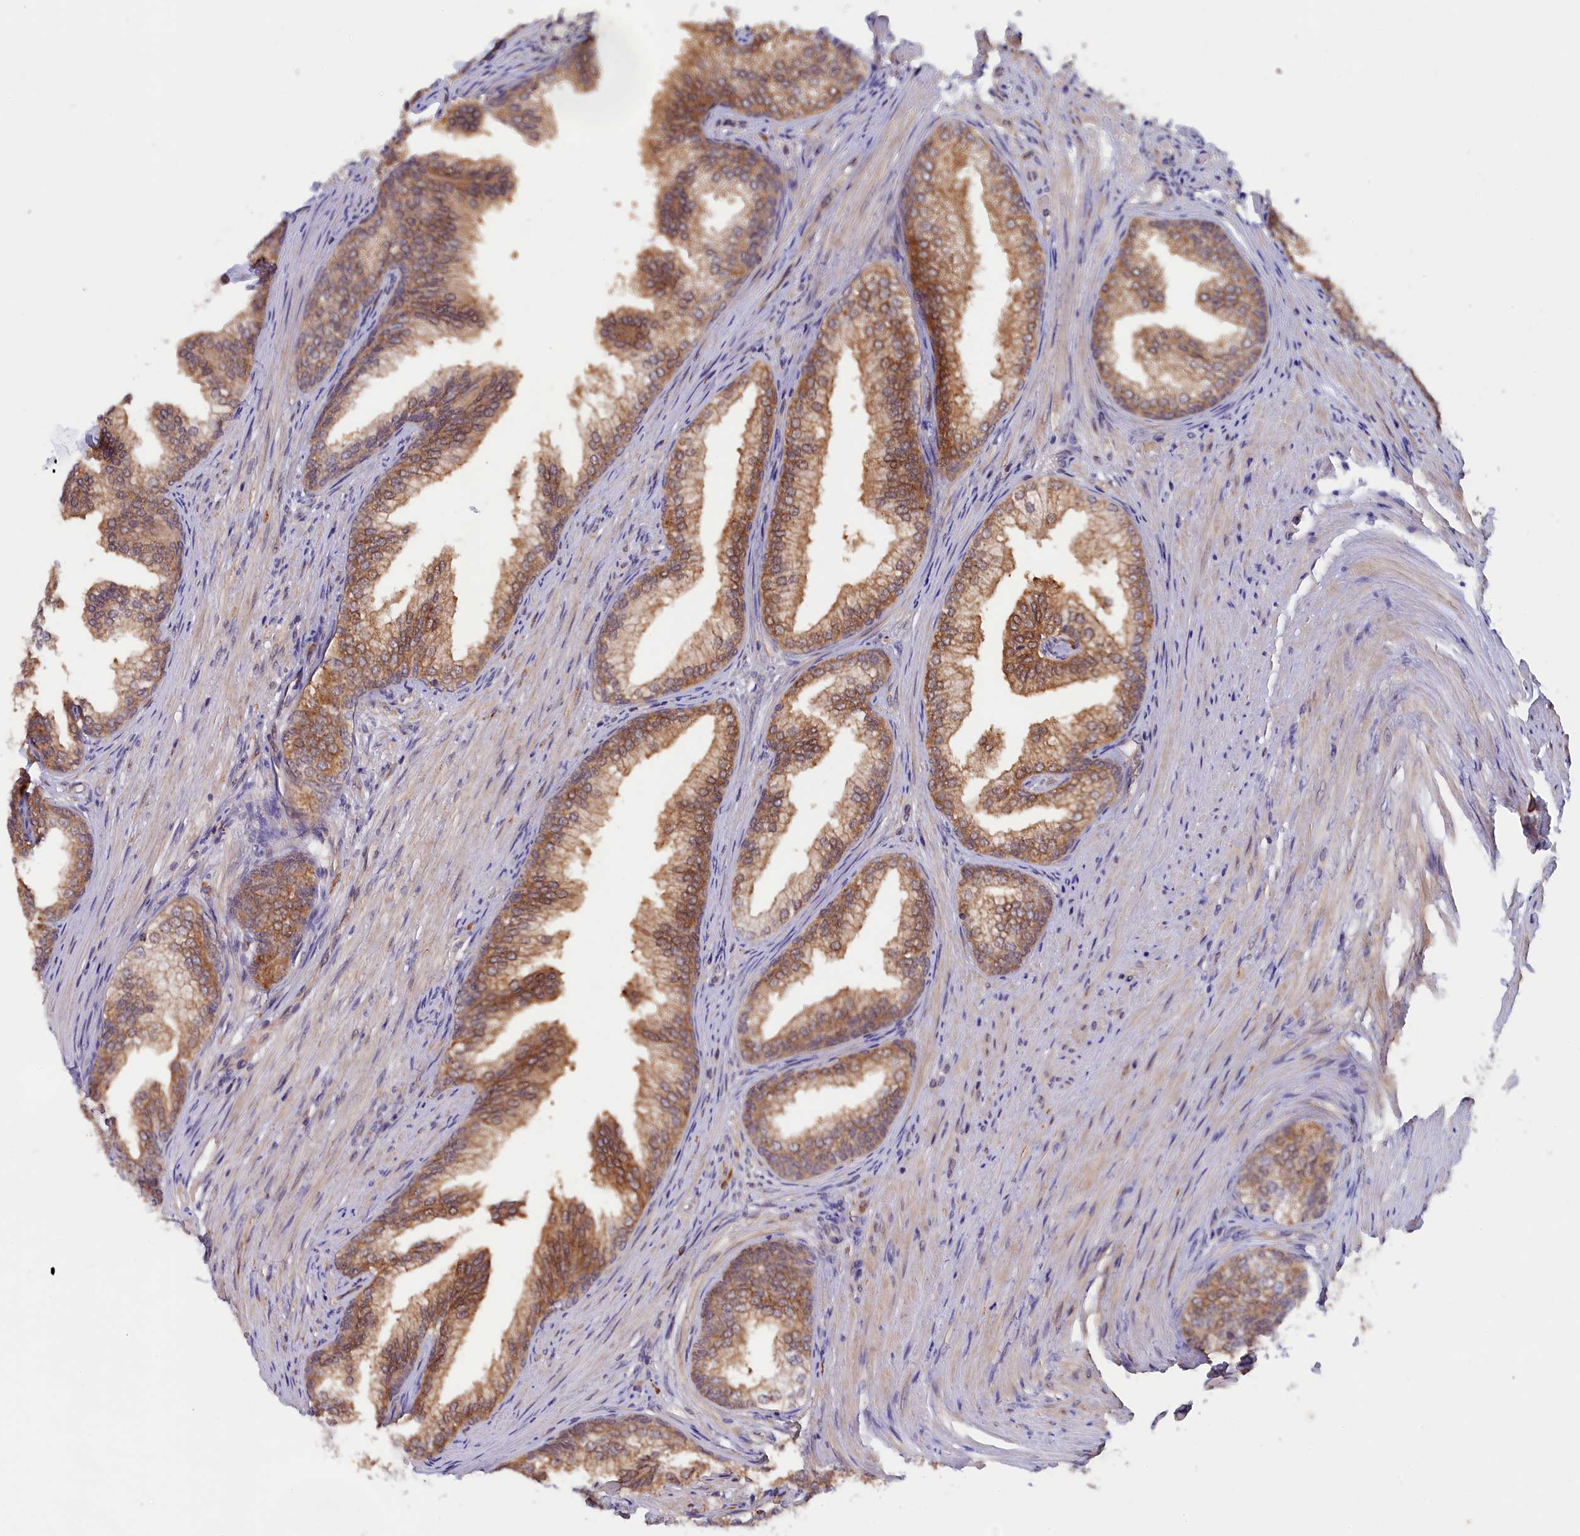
{"staining": {"intensity": "moderate", "quantity": "25%-75%", "location": "cytoplasmic/membranous"}, "tissue": "prostate", "cell_type": "Glandular cells", "image_type": "normal", "snomed": [{"axis": "morphology", "description": "Normal tissue, NOS"}, {"axis": "topography", "description": "Prostate"}], "caption": "This histopathology image exhibits immunohistochemistry (IHC) staining of benign human prostate, with medium moderate cytoplasmic/membranous staining in approximately 25%-75% of glandular cells.", "gene": "JPT2", "patient": {"sex": "male", "age": 76}}